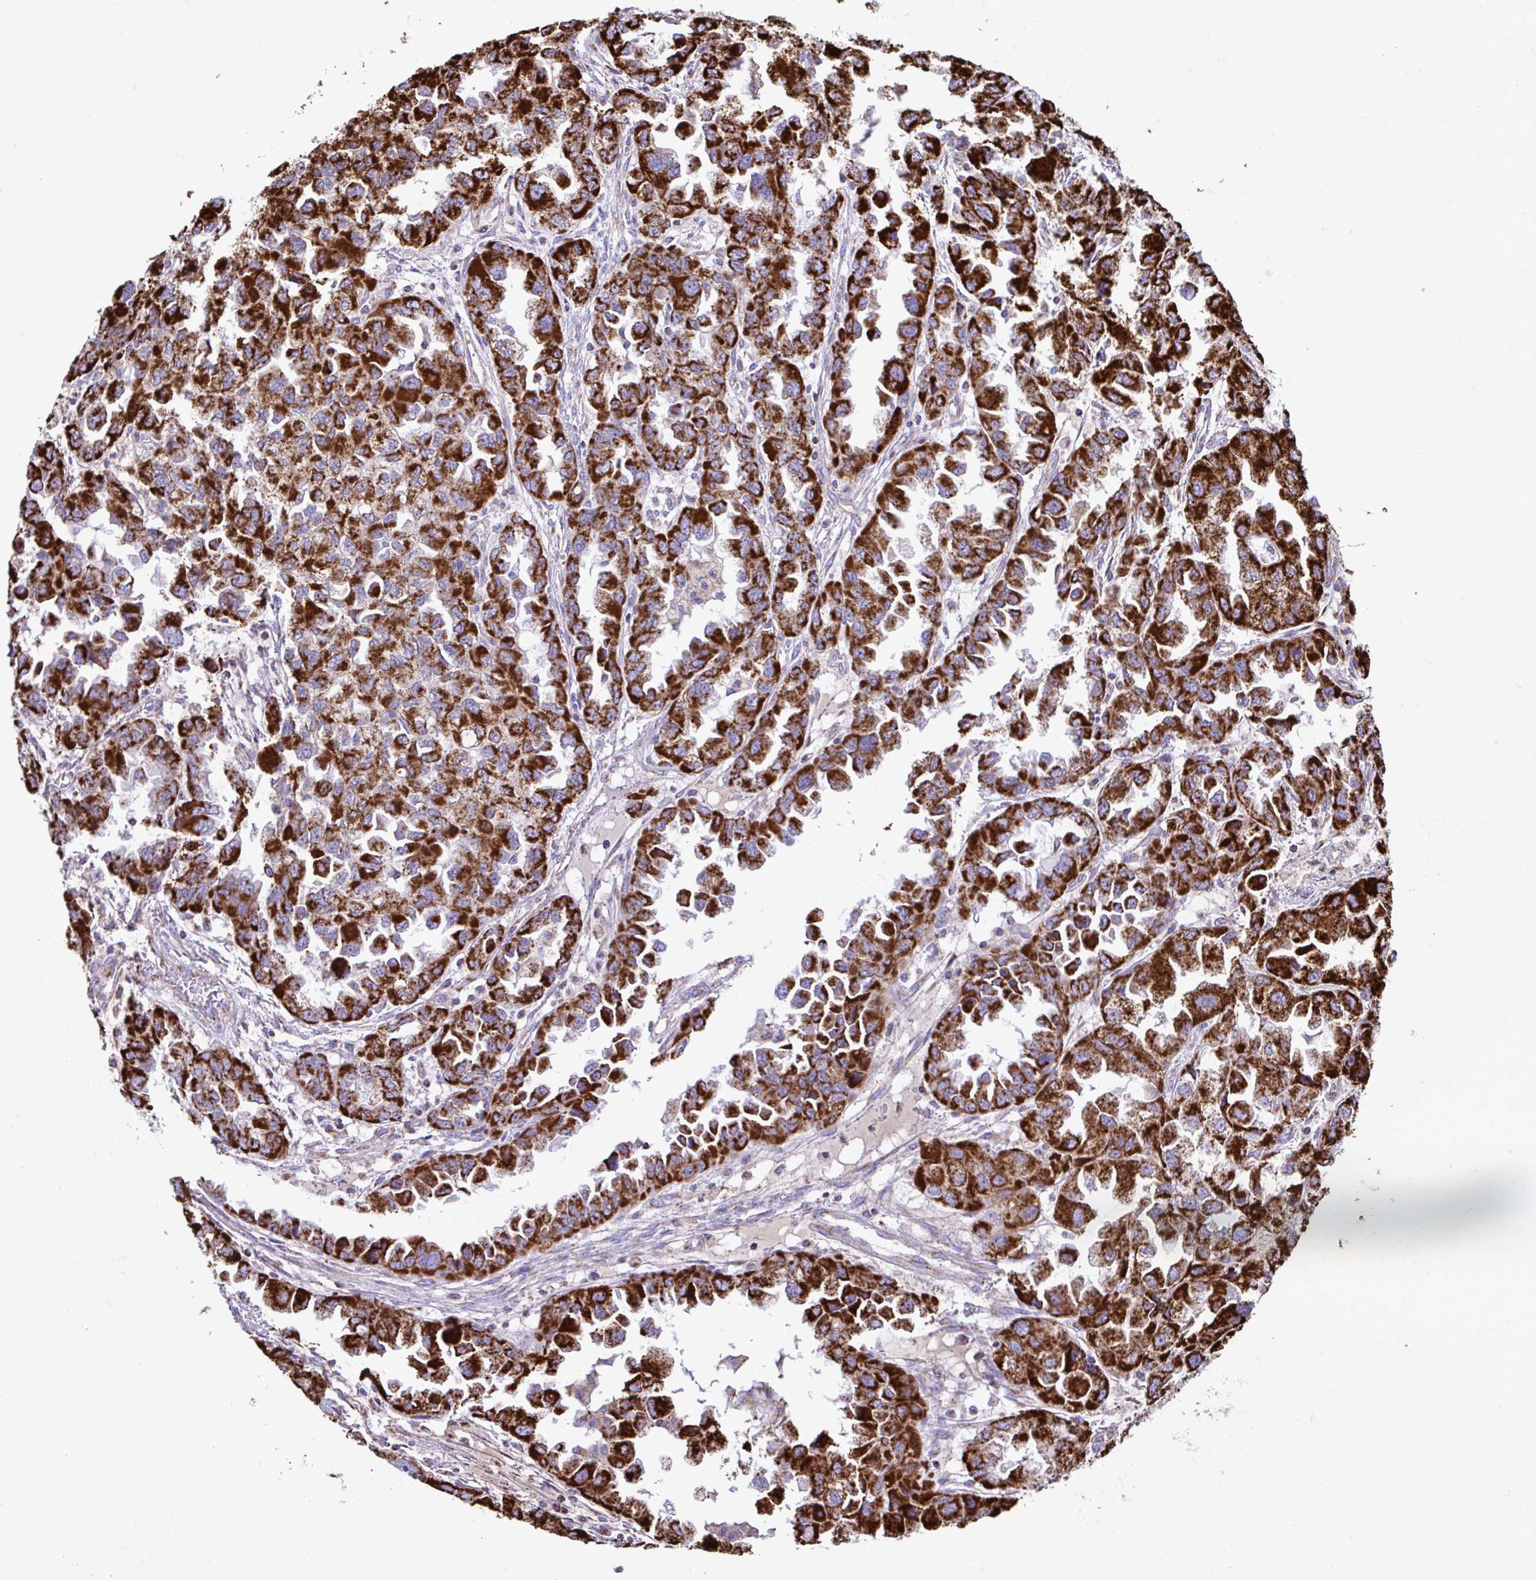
{"staining": {"intensity": "strong", "quantity": ">75%", "location": "cytoplasmic/membranous"}, "tissue": "ovarian cancer", "cell_type": "Tumor cells", "image_type": "cancer", "snomed": [{"axis": "morphology", "description": "Cystadenocarcinoma, serous, NOS"}, {"axis": "topography", "description": "Ovary"}], "caption": "A brown stain highlights strong cytoplasmic/membranous staining of a protein in human ovarian serous cystadenocarcinoma tumor cells.", "gene": "PCMTD2", "patient": {"sex": "female", "age": 84}}